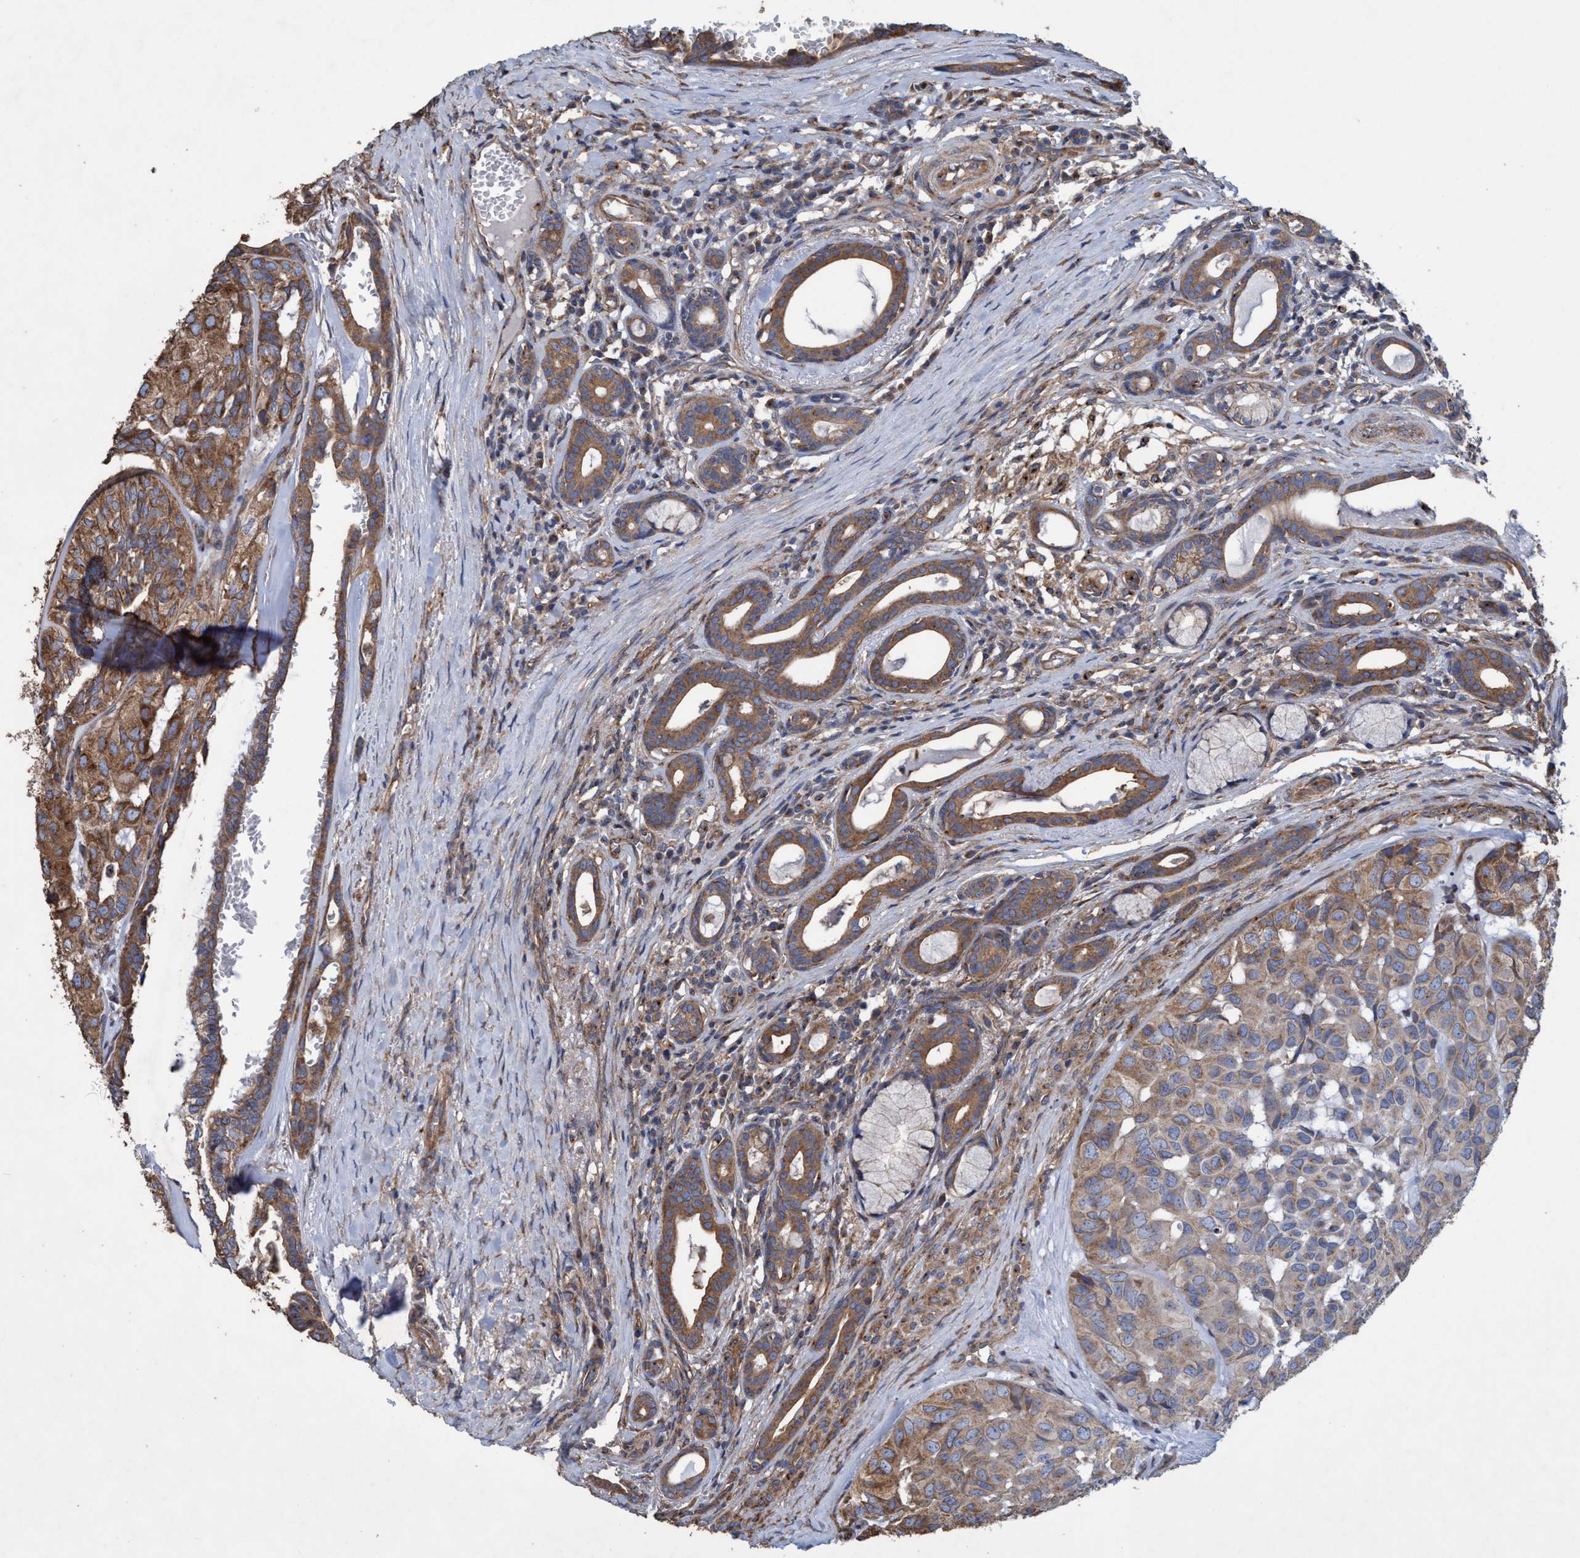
{"staining": {"intensity": "moderate", "quantity": ">75%", "location": "cytoplasmic/membranous"}, "tissue": "head and neck cancer", "cell_type": "Tumor cells", "image_type": "cancer", "snomed": [{"axis": "morphology", "description": "Adenocarcinoma, NOS"}, {"axis": "topography", "description": "Salivary gland, NOS"}, {"axis": "topography", "description": "Head-Neck"}], "caption": "Human head and neck cancer stained for a protein (brown) displays moderate cytoplasmic/membranous positive expression in about >75% of tumor cells.", "gene": "BICD2", "patient": {"sex": "female", "age": 76}}